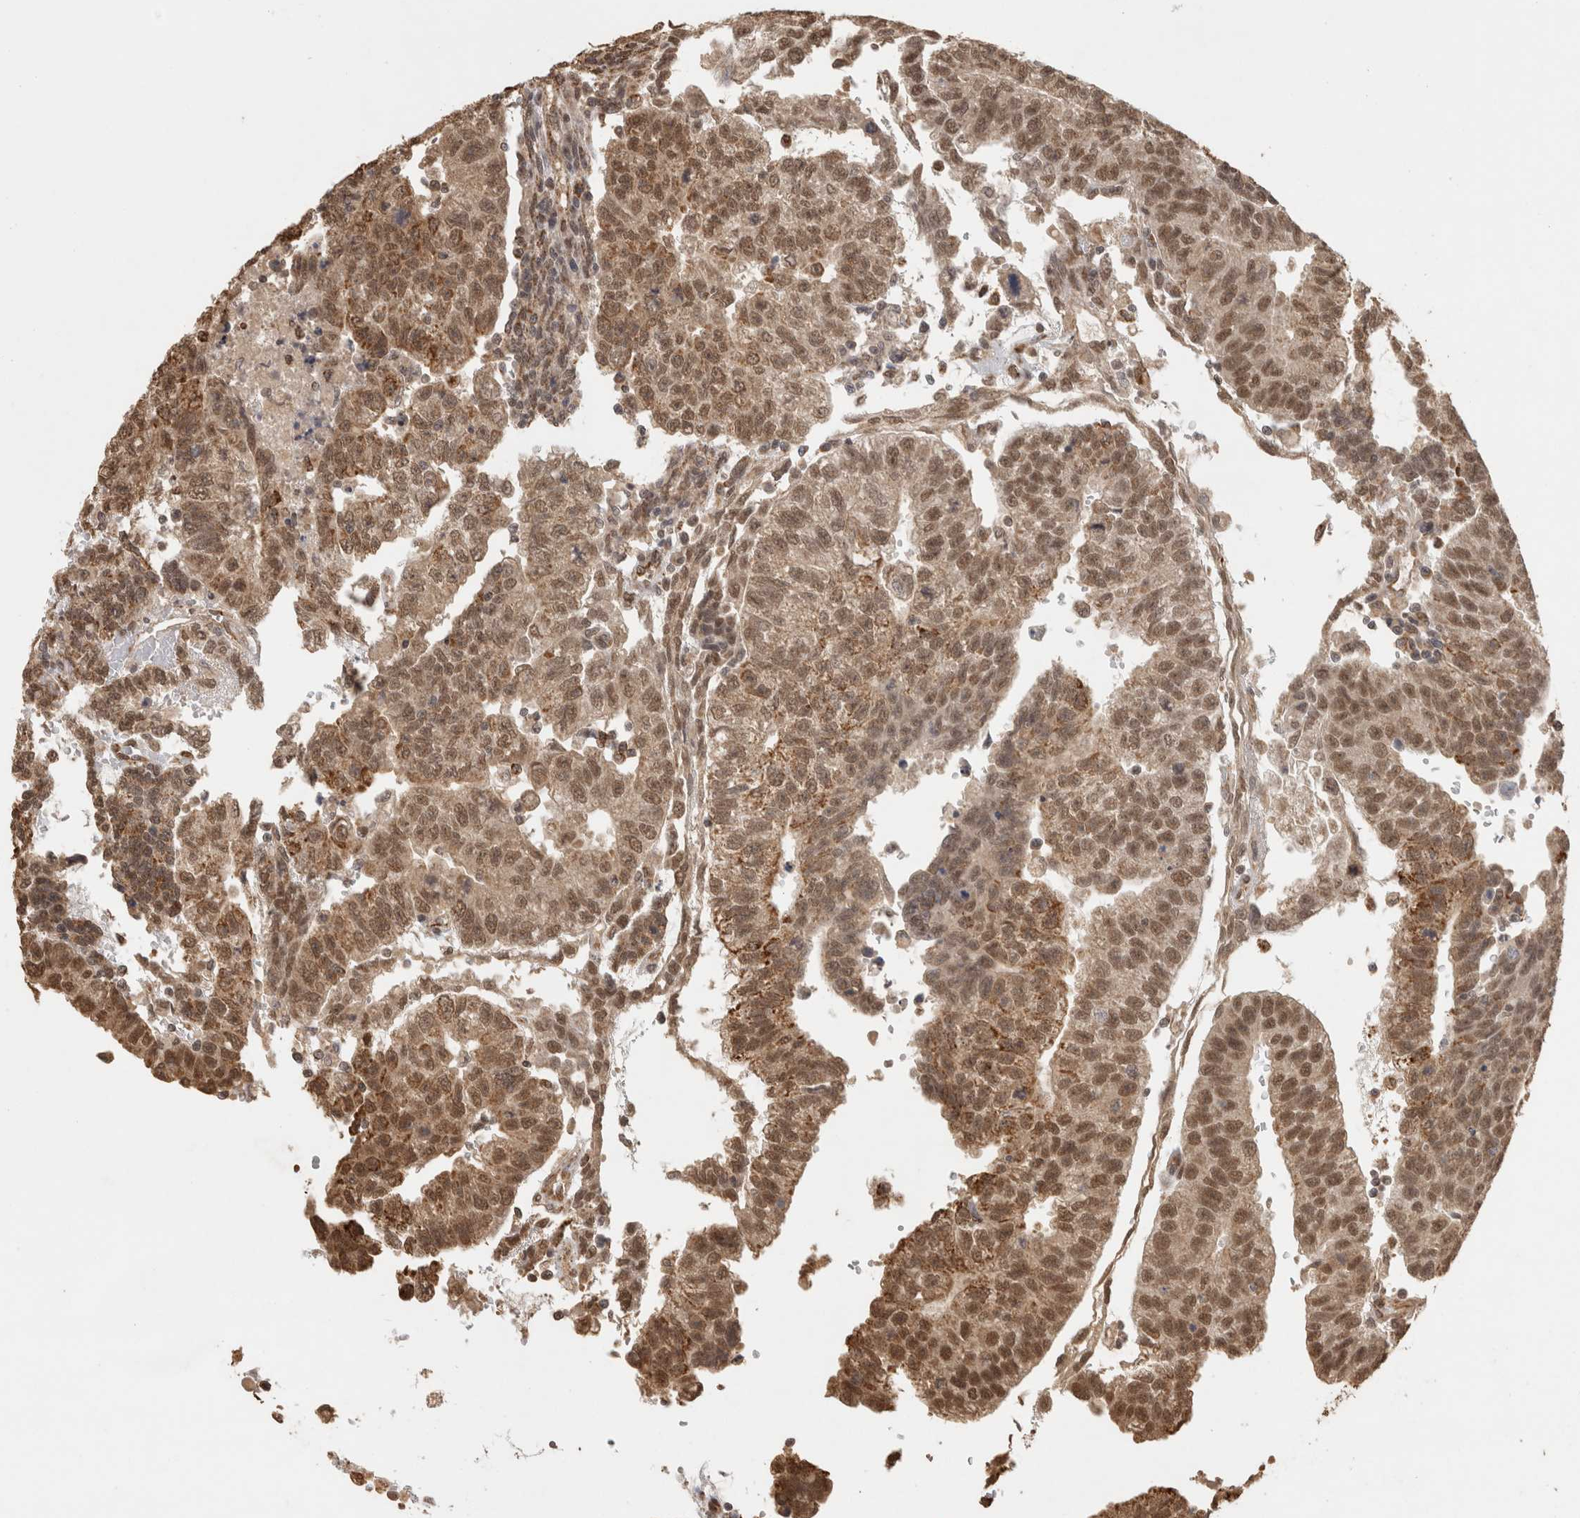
{"staining": {"intensity": "moderate", "quantity": ">75%", "location": "cytoplasmic/membranous,nuclear"}, "tissue": "testis cancer", "cell_type": "Tumor cells", "image_type": "cancer", "snomed": [{"axis": "morphology", "description": "Seminoma, NOS"}, {"axis": "morphology", "description": "Carcinoma, Embryonal, NOS"}, {"axis": "topography", "description": "Testis"}], "caption": "Moderate cytoplasmic/membranous and nuclear staining for a protein is identified in about >75% of tumor cells of seminoma (testis) using IHC.", "gene": "BNIP3L", "patient": {"sex": "male", "age": 52}}